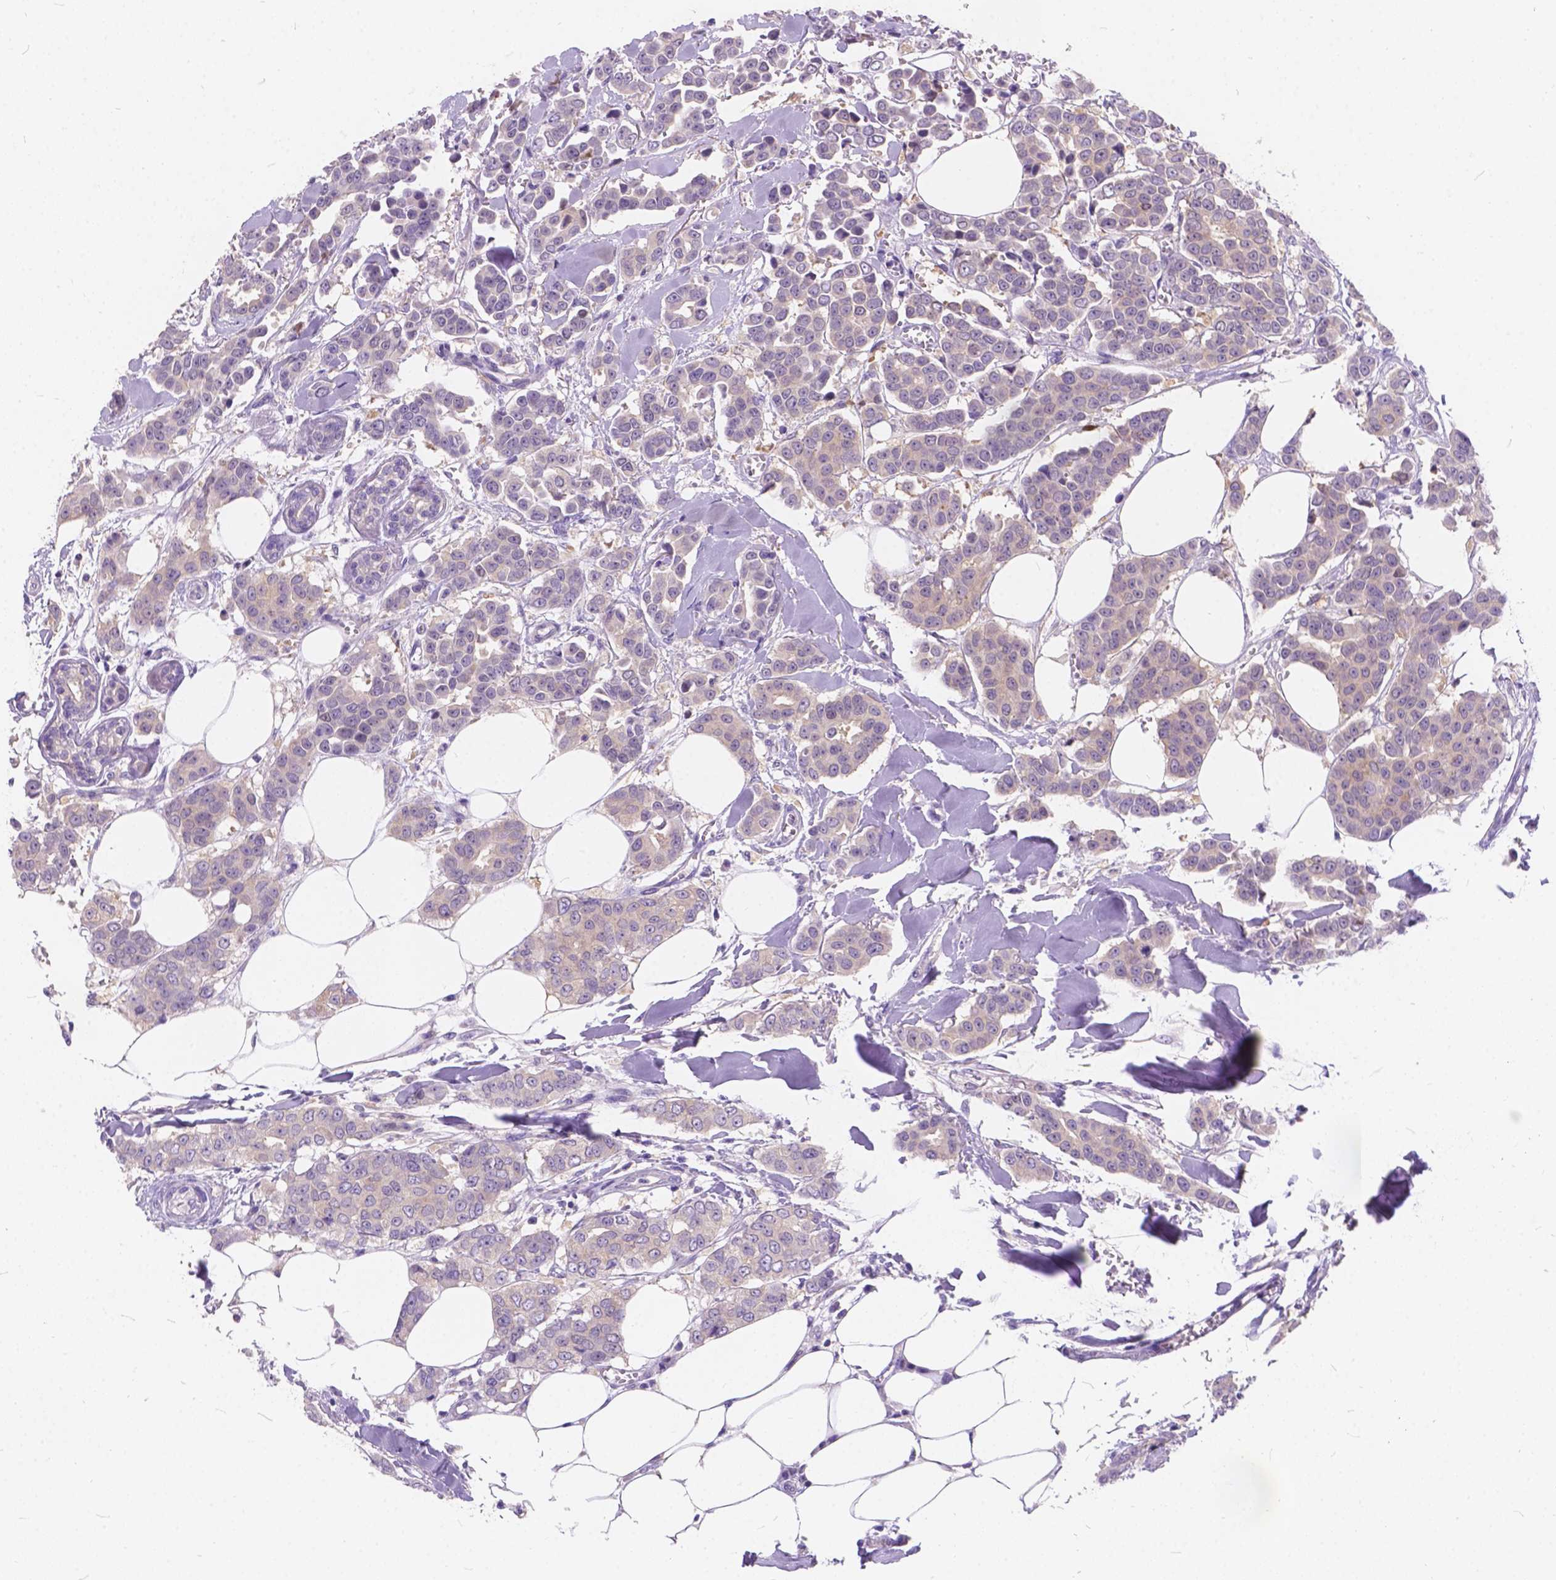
{"staining": {"intensity": "negative", "quantity": "none", "location": "none"}, "tissue": "breast cancer", "cell_type": "Tumor cells", "image_type": "cancer", "snomed": [{"axis": "morphology", "description": "Duct carcinoma"}, {"axis": "topography", "description": "Breast"}], "caption": "Tumor cells show no significant protein staining in breast cancer.", "gene": "PEX11G", "patient": {"sex": "female", "age": 94}}